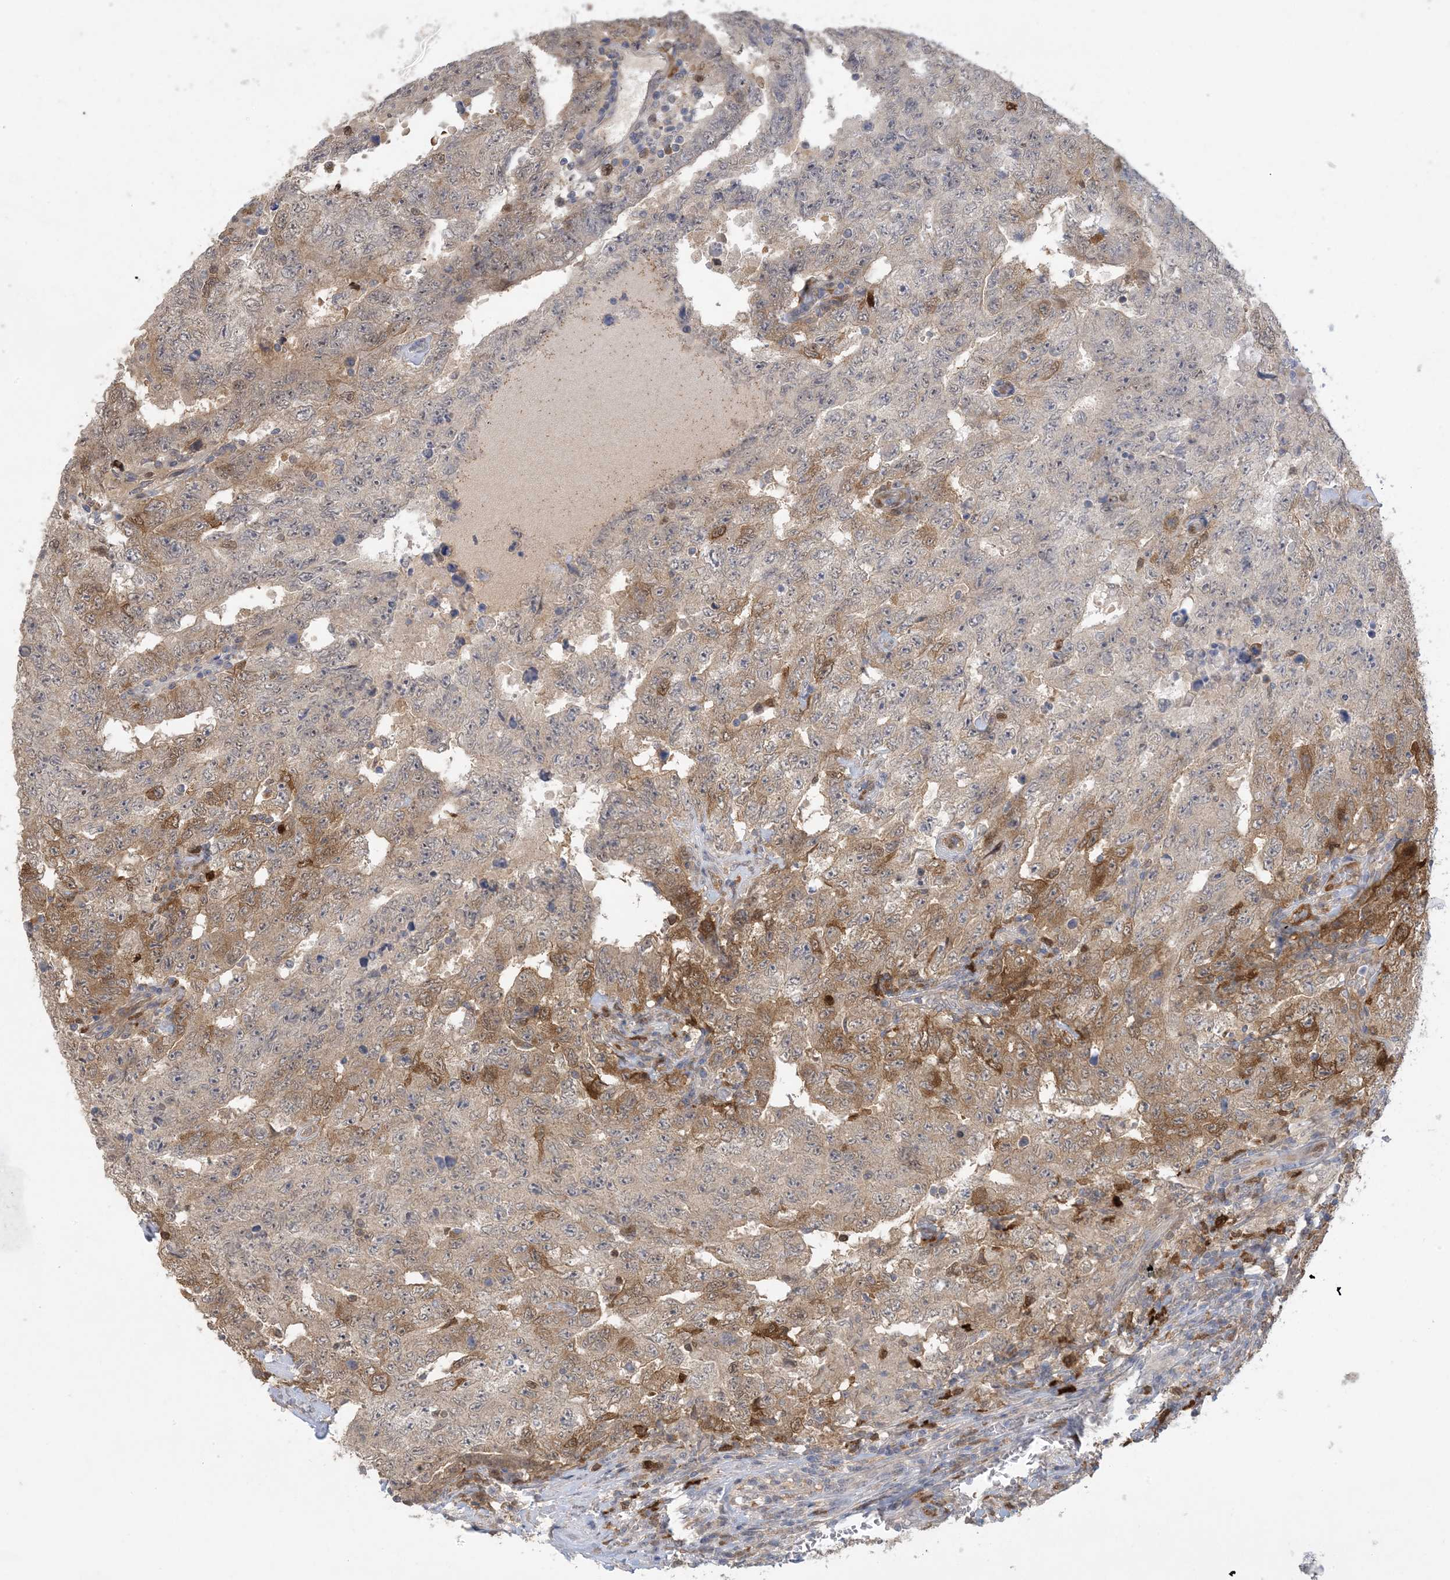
{"staining": {"intensity": "moderate", "quantity": "25%-75%", "location": "cytoplasmic/membranous"}, "tissue": "testis cancer", "cell_type": "Tumor cells", "image_type": "cancer", "snomed": [{"axis": "morphology", "description": "Carcinoma, Embryonal, NOS"}, {"axis": "topography", "description": "Testis"}], "caption": "Immunohistochemical staining of testis embryonal carcinoma reveals medium levels of moderate cytoplasmic/membranous staining in approximately 25%-75% of tumor cells.", "gene": "HMGCS1", "patient": {"sex": "male", "age": 26}}